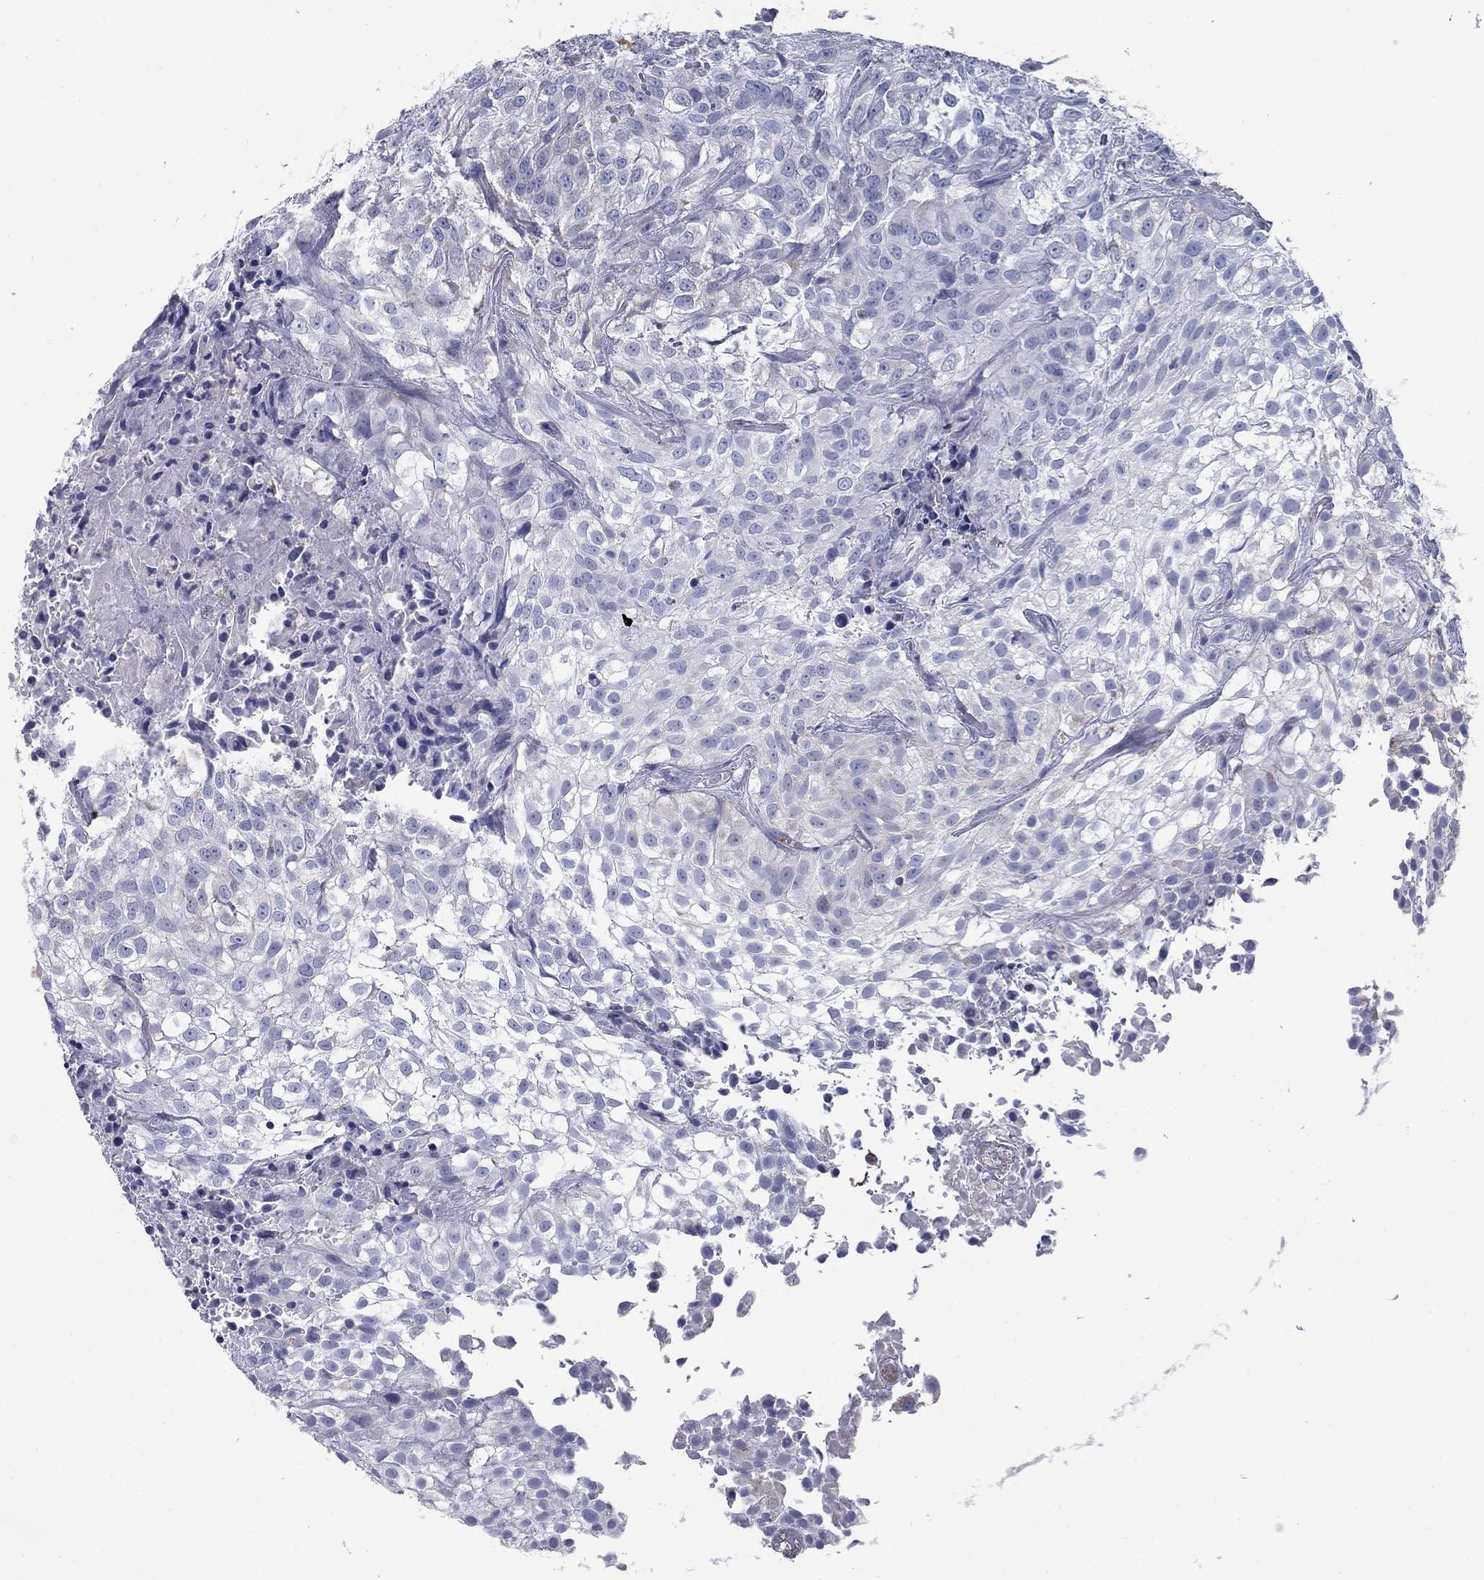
{"staining": {"intensity": "negative", "quantity": "none", "location": "none"}, "tissue": "urothelial cancer", "cell_type": "Tumor cells", "image_type": "cancer", "snomed": [{"axis": "morphology", "description": "Urothelial carcinoma, High grade"}, {"axis": "topography", "description": "Urinary bladder"}], "caption": "A high-resolution photomicrograph shows immunohistochemistry (IHC) staining of urothelial cancer, which shows no significant positivity in tumor cells.", "gene": "NDUFA4L2", "patient": {"sex": "male", "age": 56}}